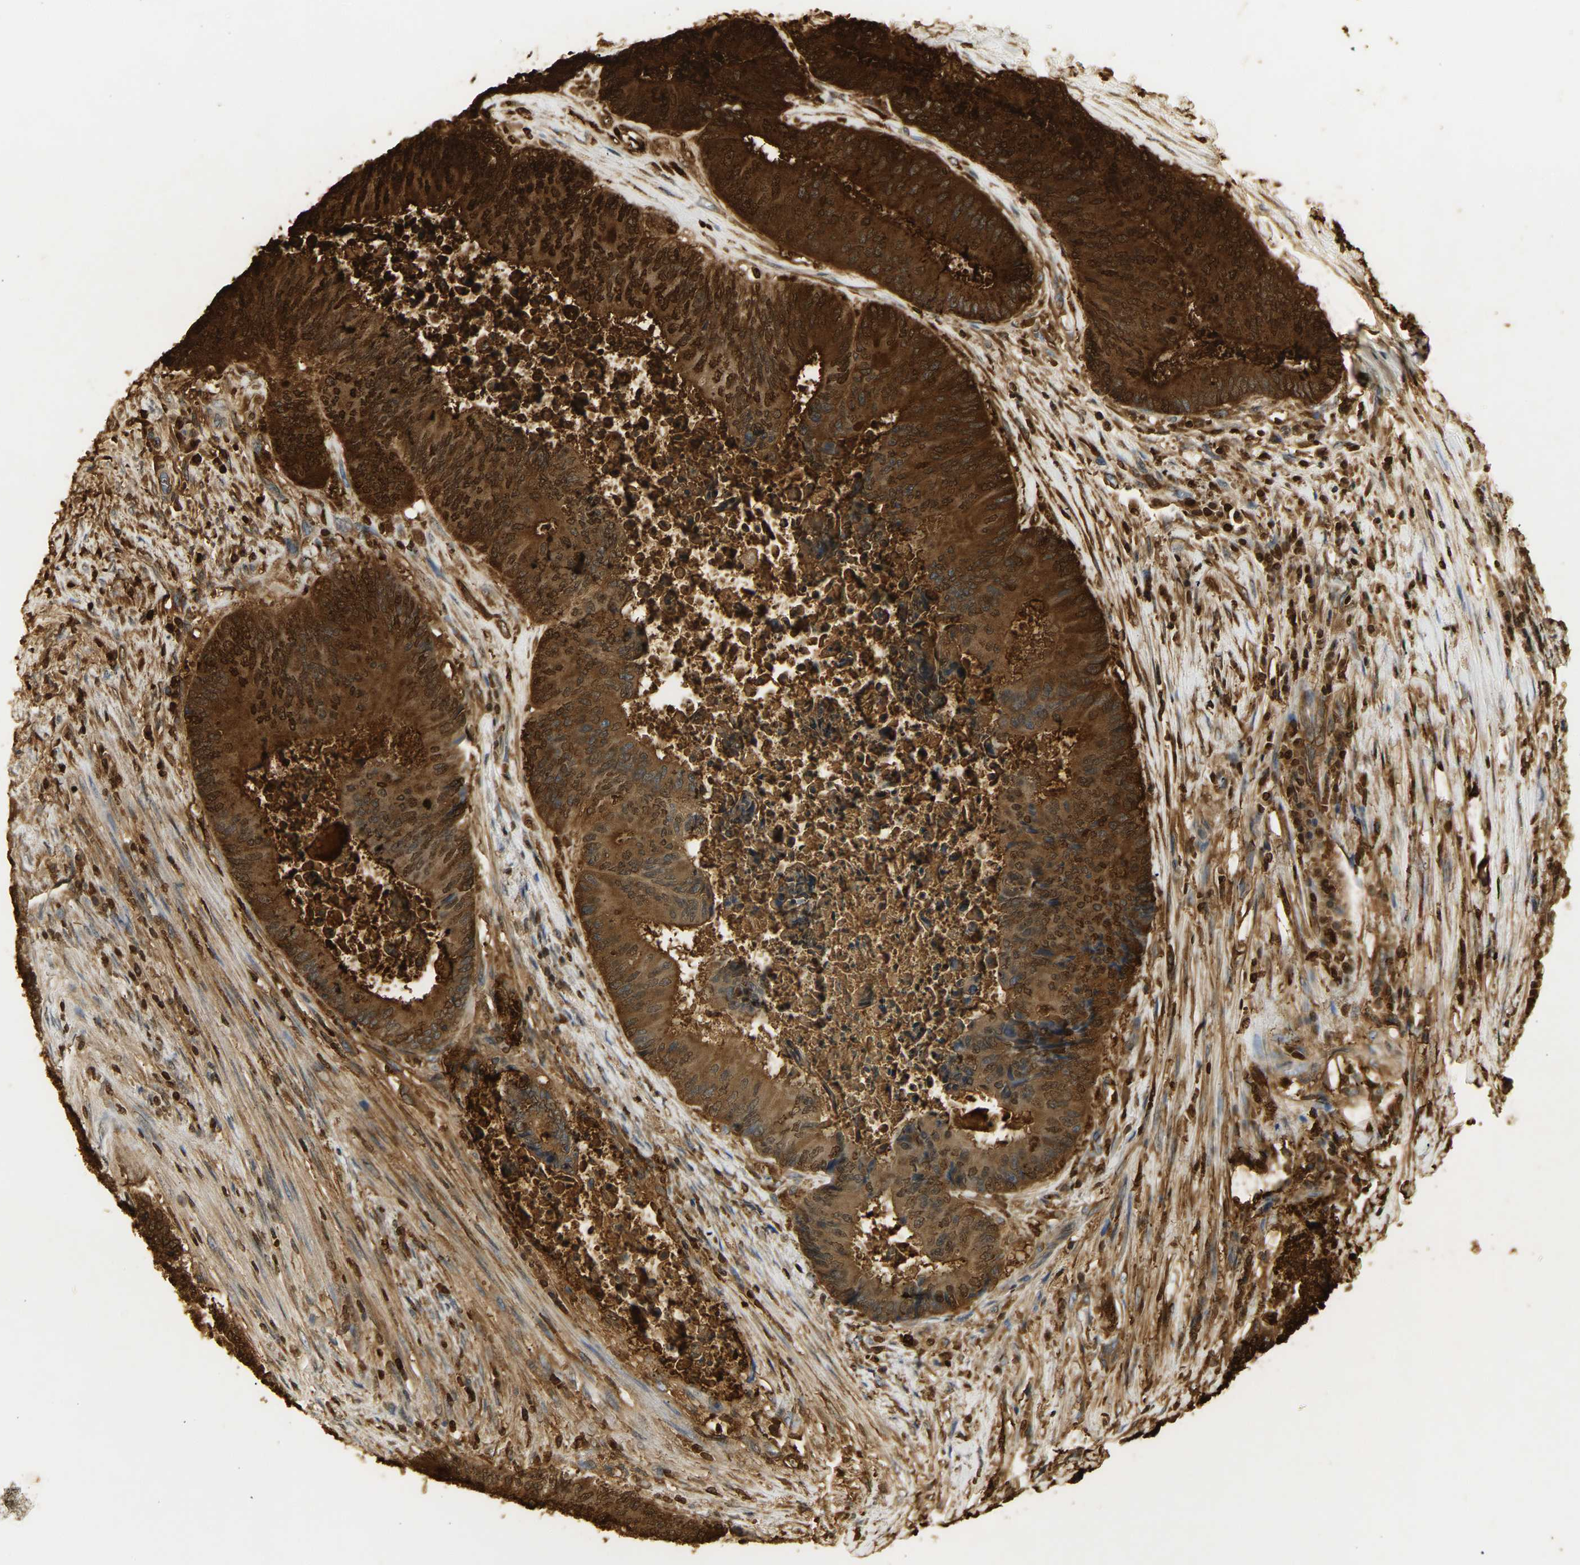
{"staining": {"intensity": "strong", "quantity": ">75%", "location": "cytoplasmic/membranous"}, "tissue": "colorectal cancer", "cell_type": "Tumor cells", "image_type": "cancer", "snomed": [{"axis": "morphology", "description": "Adenocarcinoma, NOS"}, {"axis": "topography", "description": "Rectum"}], "caption": "Colorectal adenocarcinoma stained for a protein (brown) demonstrates strong cytoplasmic/membranous positive staining in approximately >75% of tumor cells.", "gene": "CEACAM5", "patient": {"sex": "male", "age": 72}}